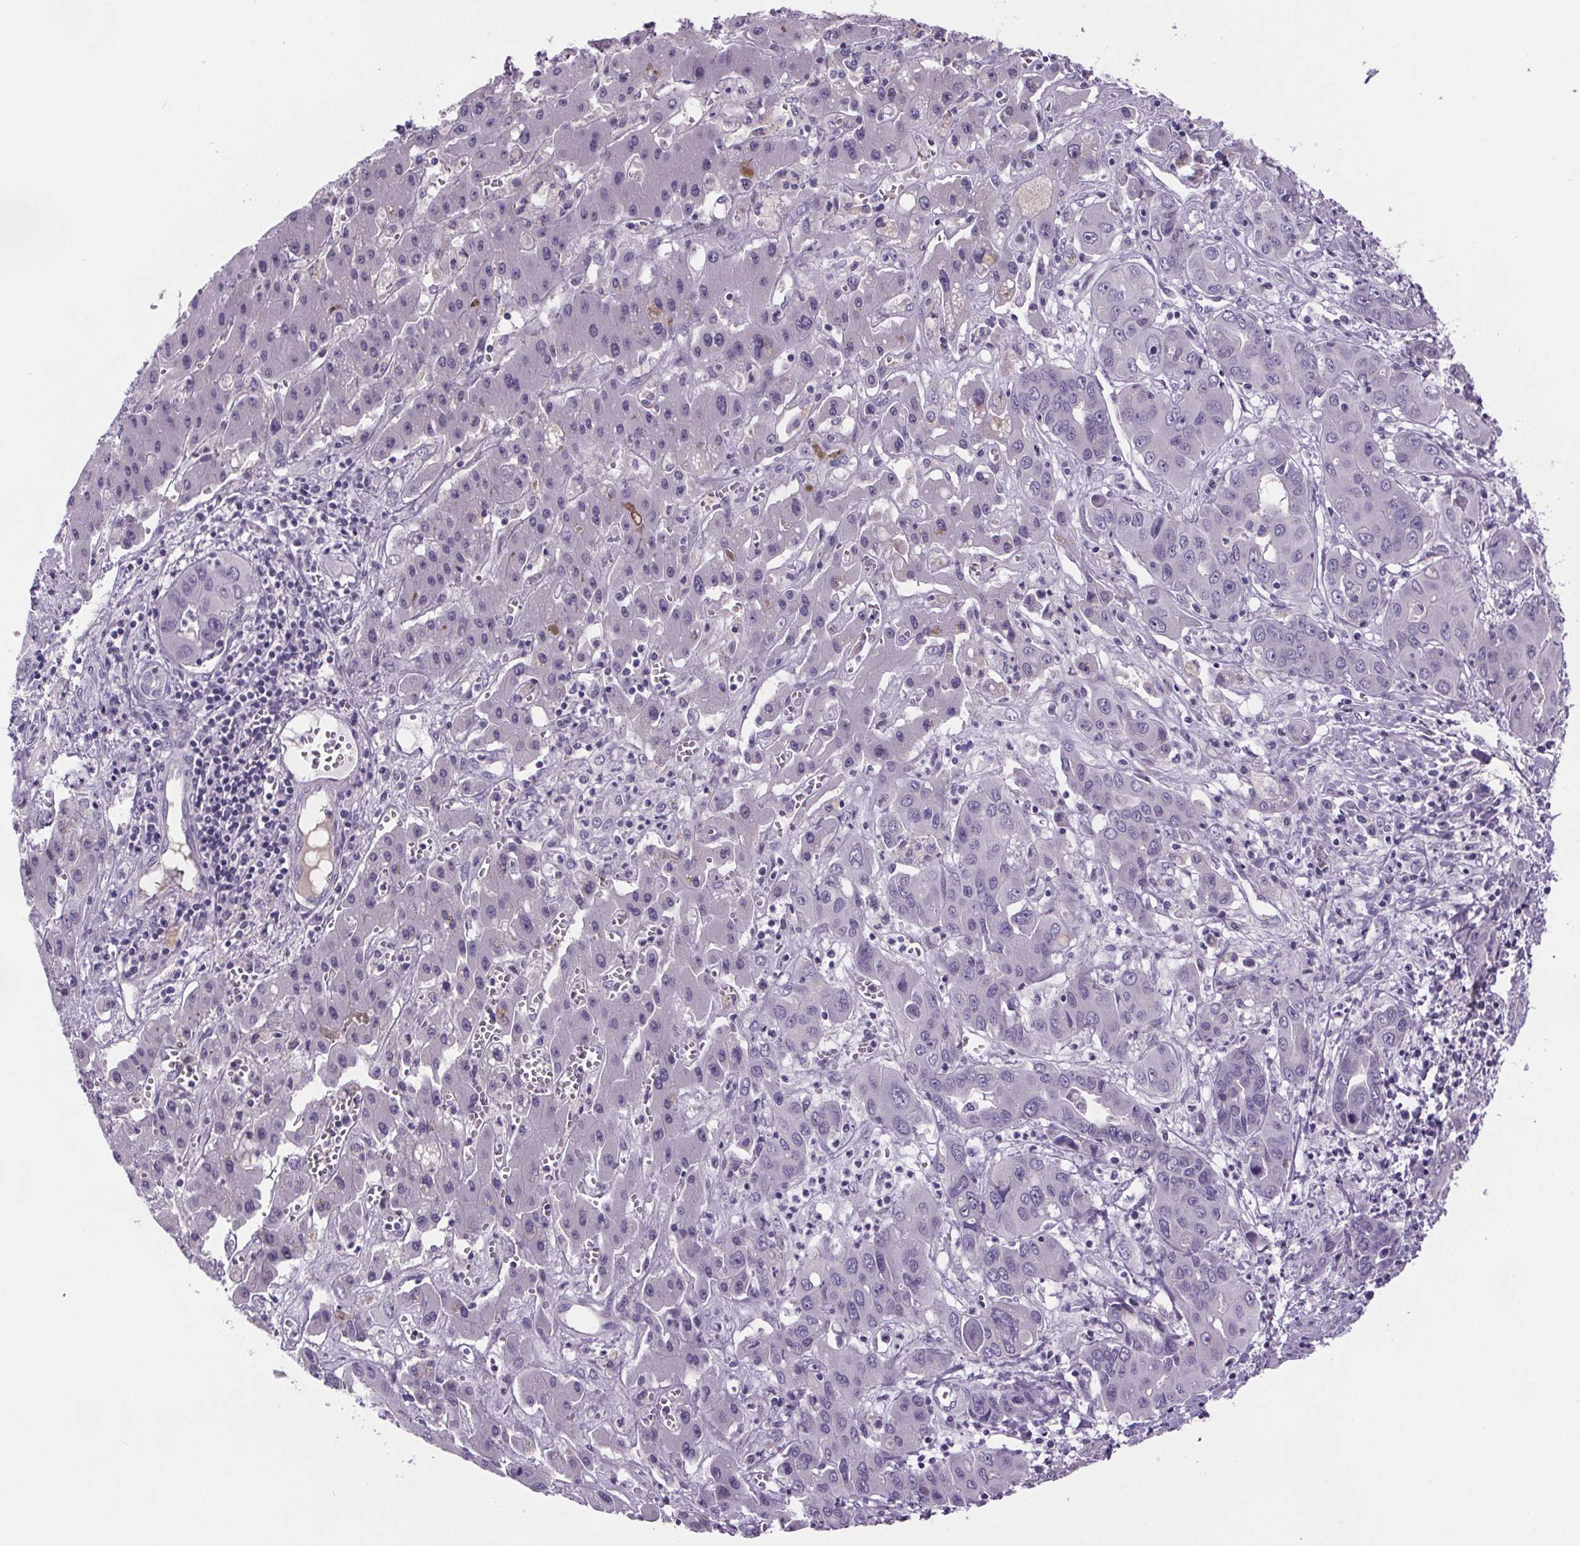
{"staining": {"intensity": "negative", "quantity": "none", "location": "none"}, "tissue": "liver cancer", "cell_type": "Tumor cells", "image_type": "cancer", "snomed": [{"axis": "morphology", "description": "Cholangiocarcinoma"}, {"axis": "topography", "description": "Liver"}], "caption": "Immunohistochemical staining of liver cholangiocarcinoma displays no significant staining in tumor cells.", "gene": "CUBN", "patient": {"sex": "male", "age": 67}}